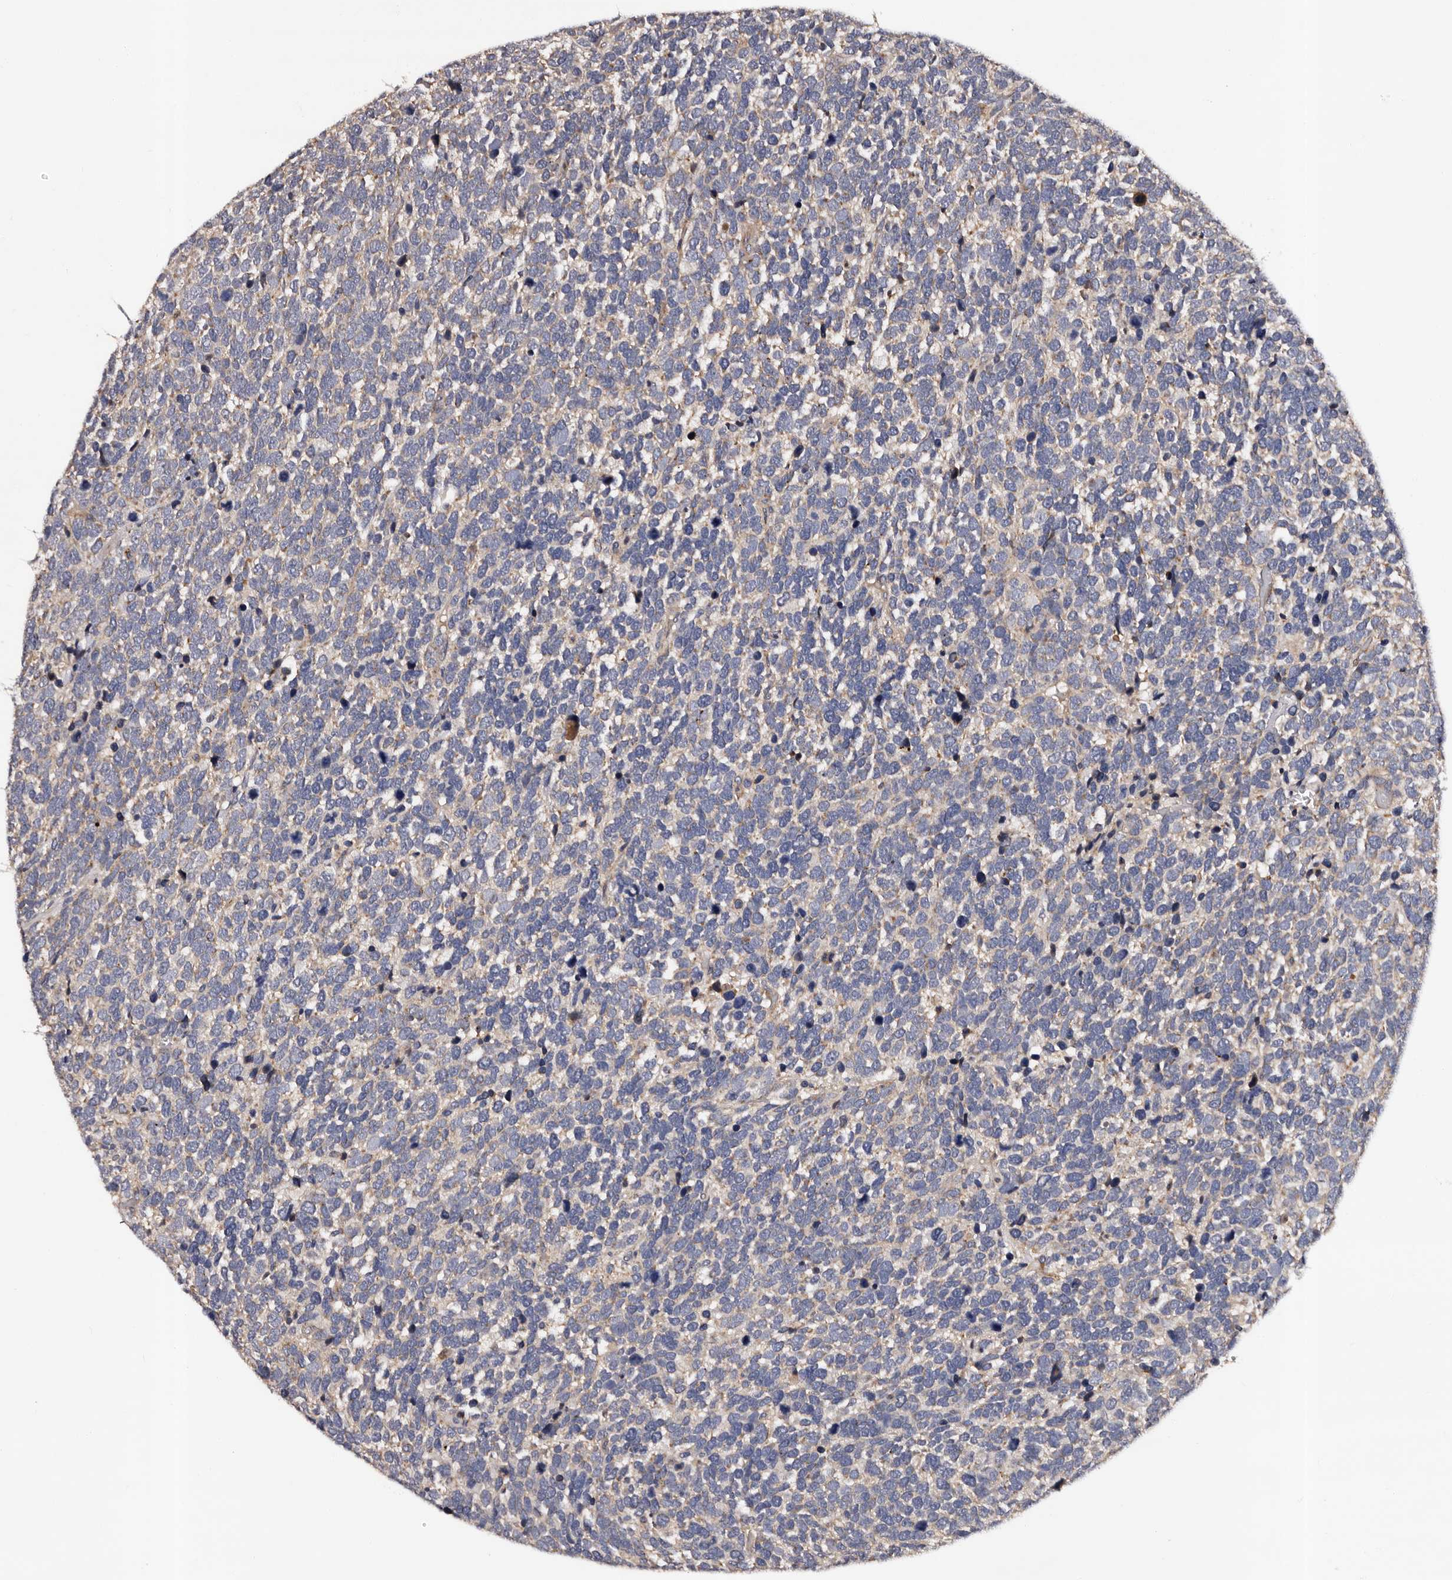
{"staining": {"intensity": "weak", "quantity": "<25%", "location": "cytoplasmic/membranous"}, "tissue": "urothelial cancer", "cell_type": "Tumor cells", "image_type": "cancer", "snomed": [{"axis": "morphology", "description": "Urothelial carcinoma, High grade"}, {"axis": "topography", "description": "Urinary bladder"}], "caption": "Urothelial carcinoma (high-grade) stained for a protein using IHC reveals no positivity tumor cells.", "gene": "ADCK5", "patient": {"sex": "female", "age": 82}}